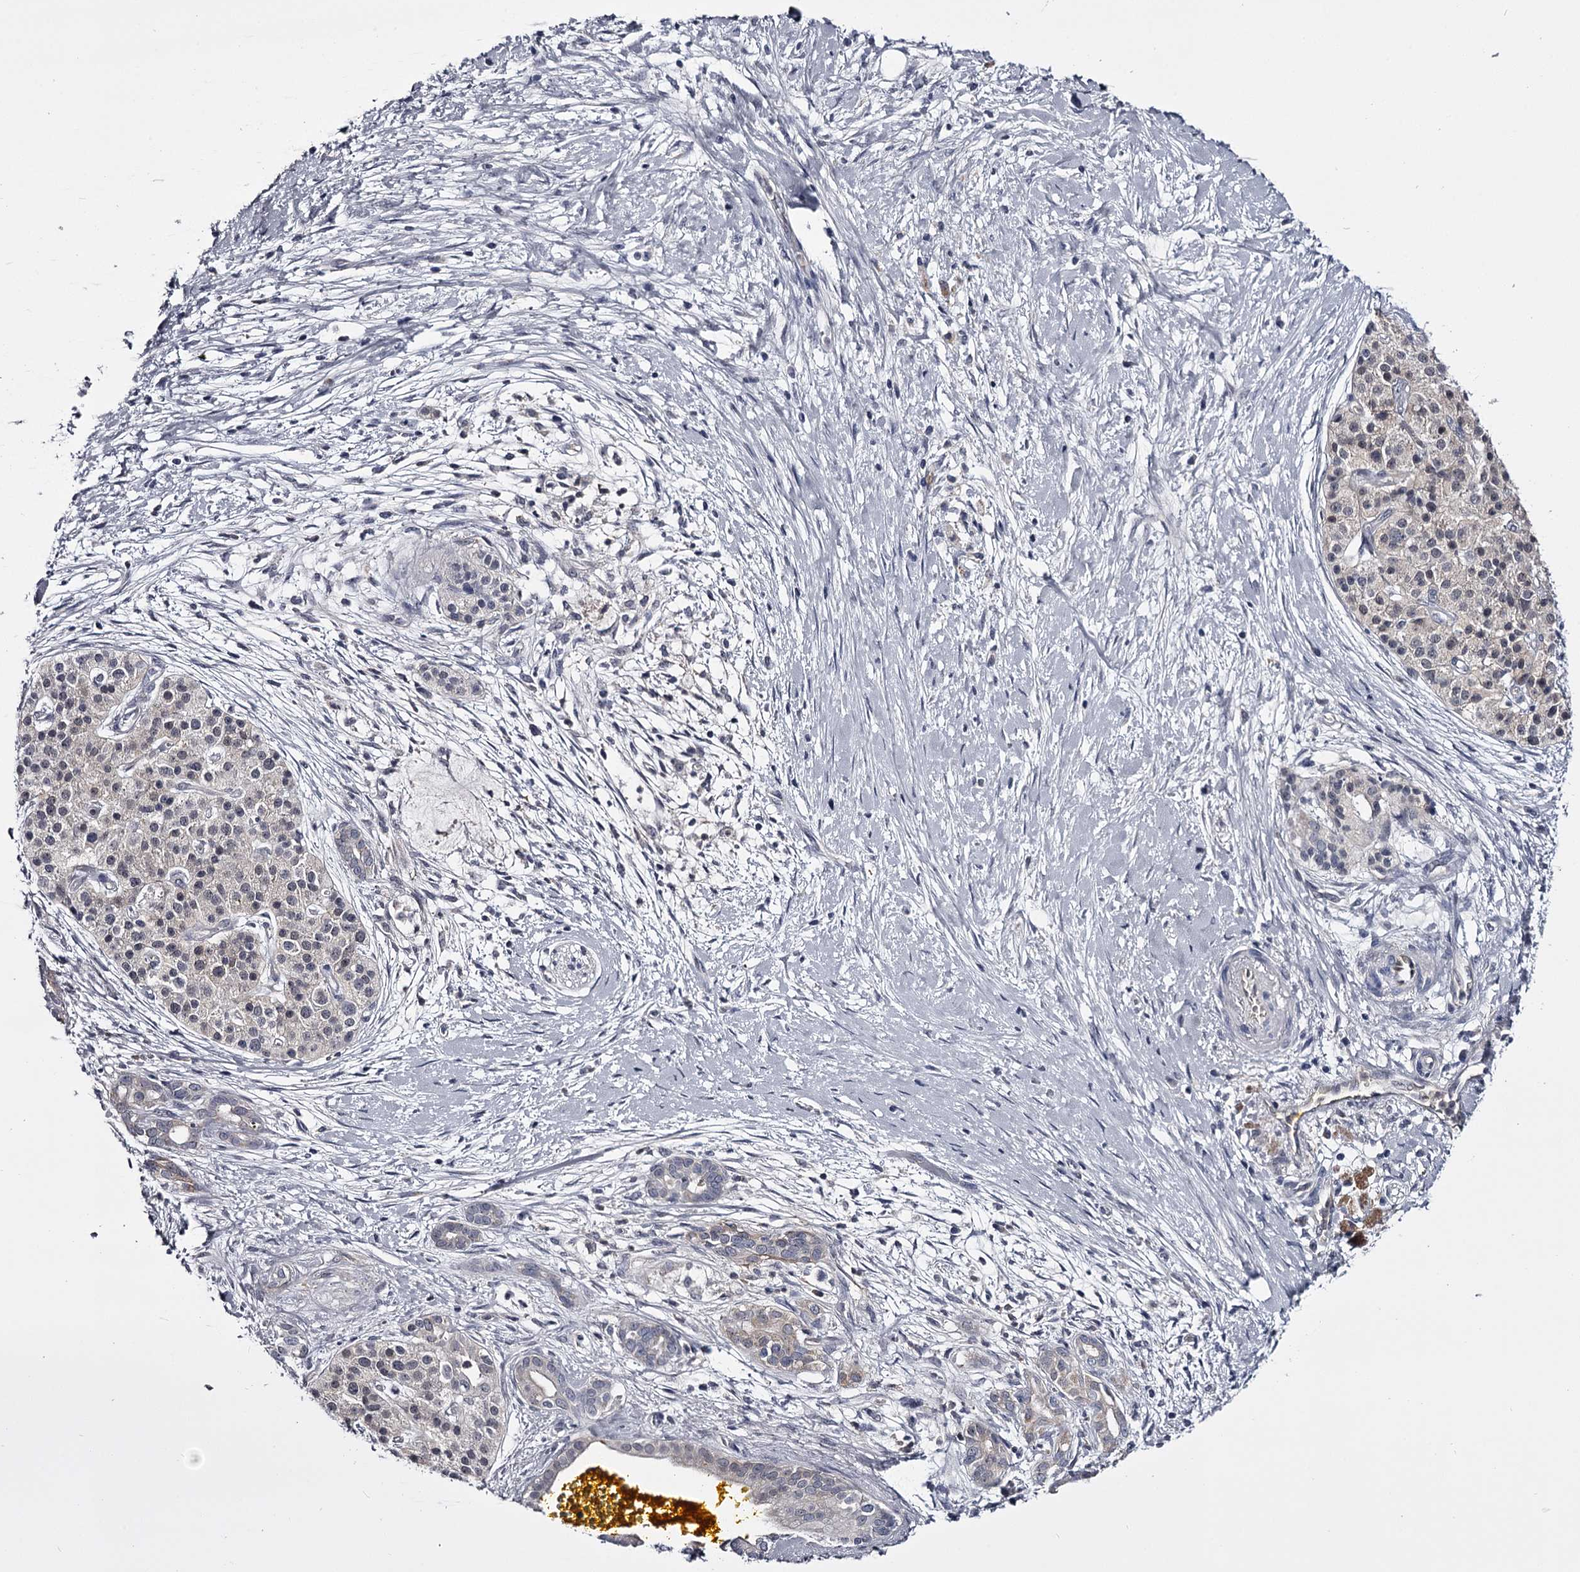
{"staining": {"intensity": "negative", "quantity": "none", "location": "none"}, "tissue": "pancreatic cancer", "cell_type": "Tumor cells", "image_type": "cancer", "snomed": [{"axis": "morphology", "description": "Adenocarcinoma, NOS"}, {"axis": "topography", "description": "Pancreas"}], "caption": "DAB (3,3'-diaminobenzidine) immunohistochemical staining of pancreatic cancer (adenocarcinoma) reveals no significant staining in tumor cells.", "gene": "GSTO1", "patient": {"sex": "male", "age": 58}}